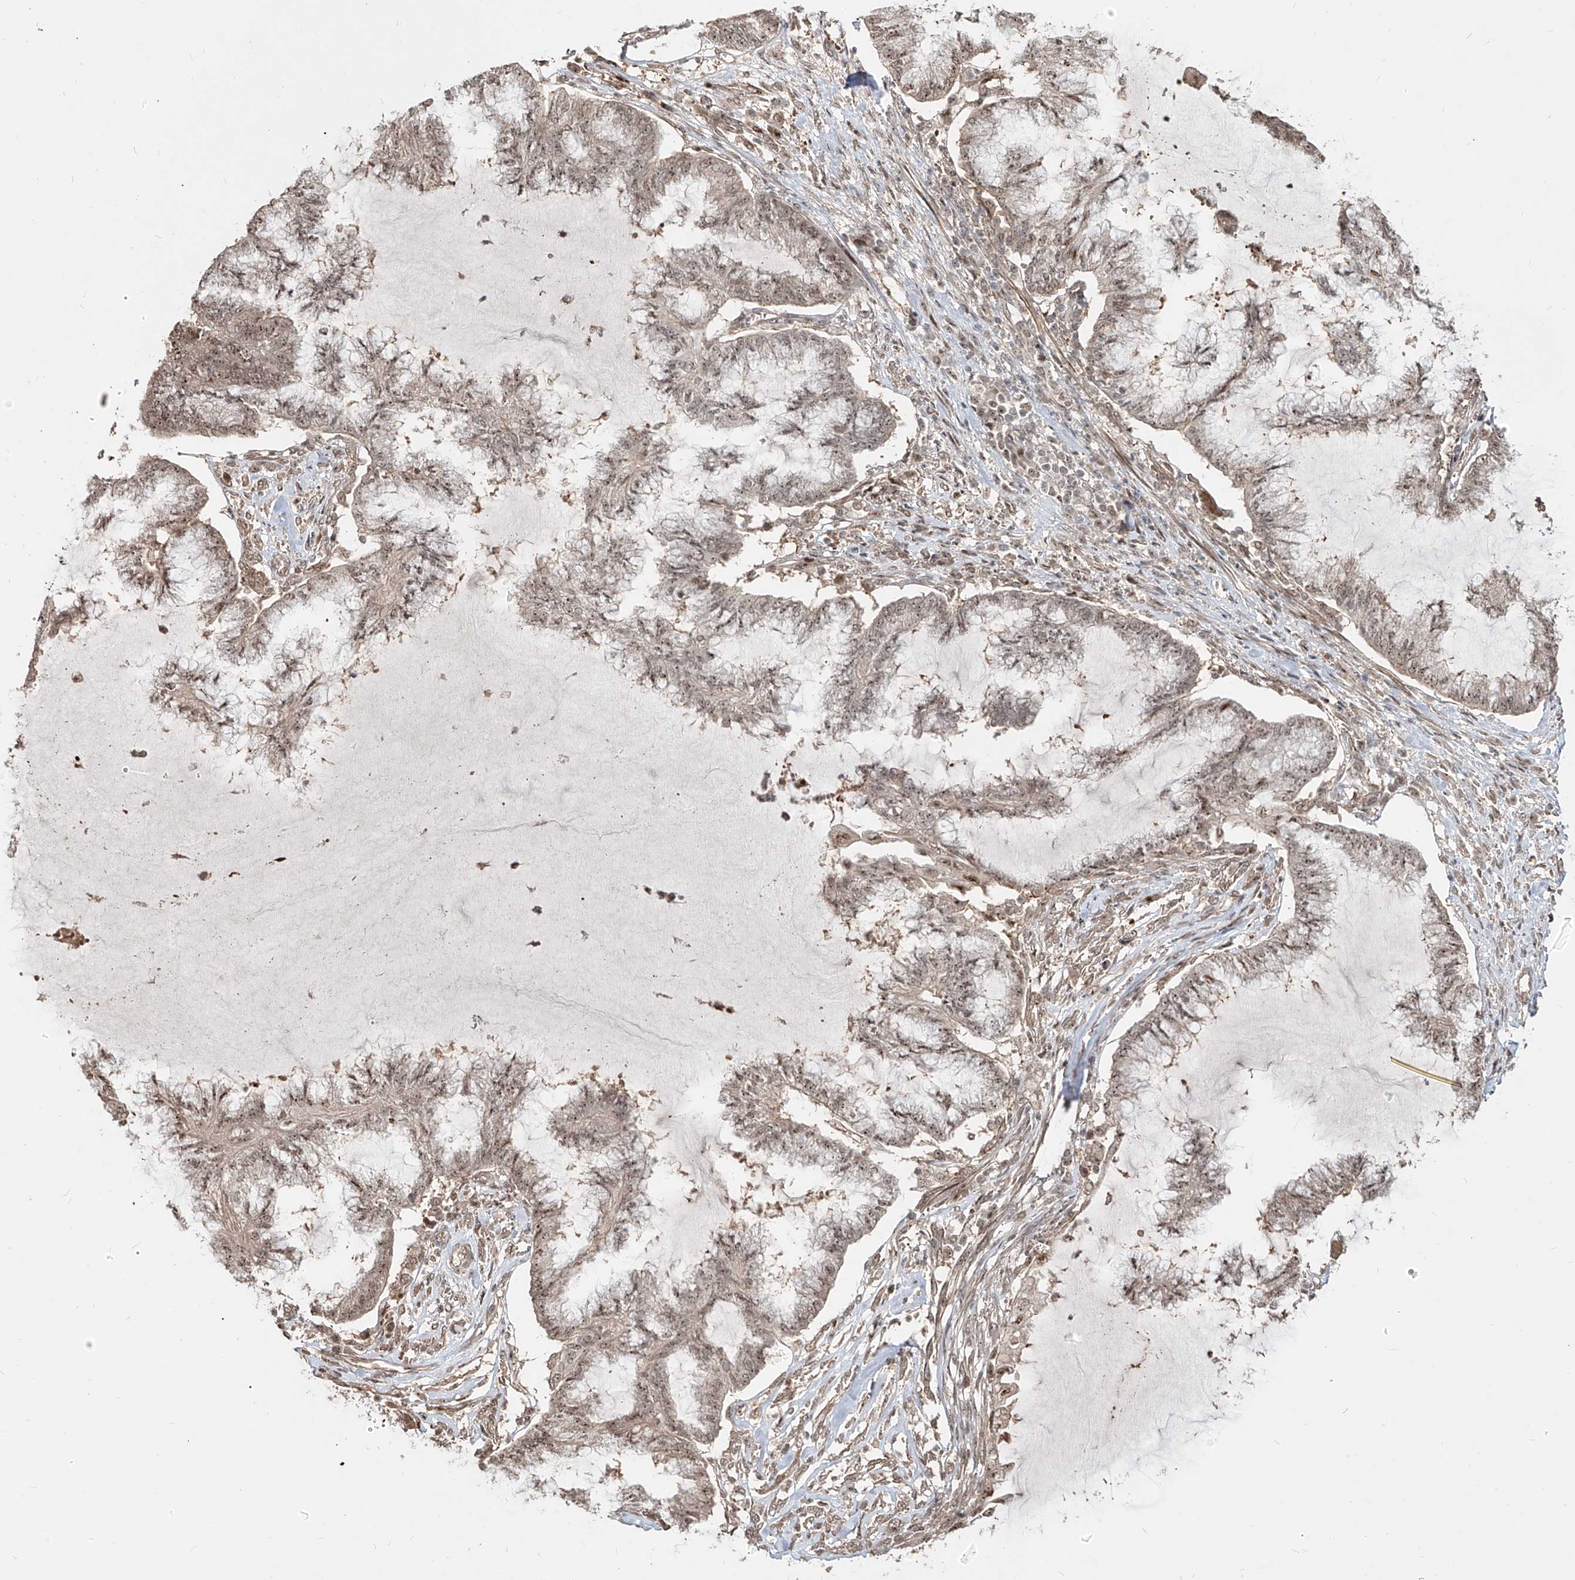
{"staining": {"intensity": "moderate", "quantity": ">75%", "location": "cytoplasmic/membranous,nuclear"}, "tissue": "endometrial cancer", "cell_type": "Tumor cells", "image_type": "cancer", "snomed": [{"axis": "morphology", "description": "Adenocarcinoma, NOS"}, {"axis": "topography", "description": "Endometrium"}], "caption": "Tumor cells display medium levels of moderate cytoplasmic/membranous and nuclear positivity in about >75% of cells in human endometrial adenocarcinoma.", "gene": "ZNF710", "patient": {"sex": "female", "age": 86}}